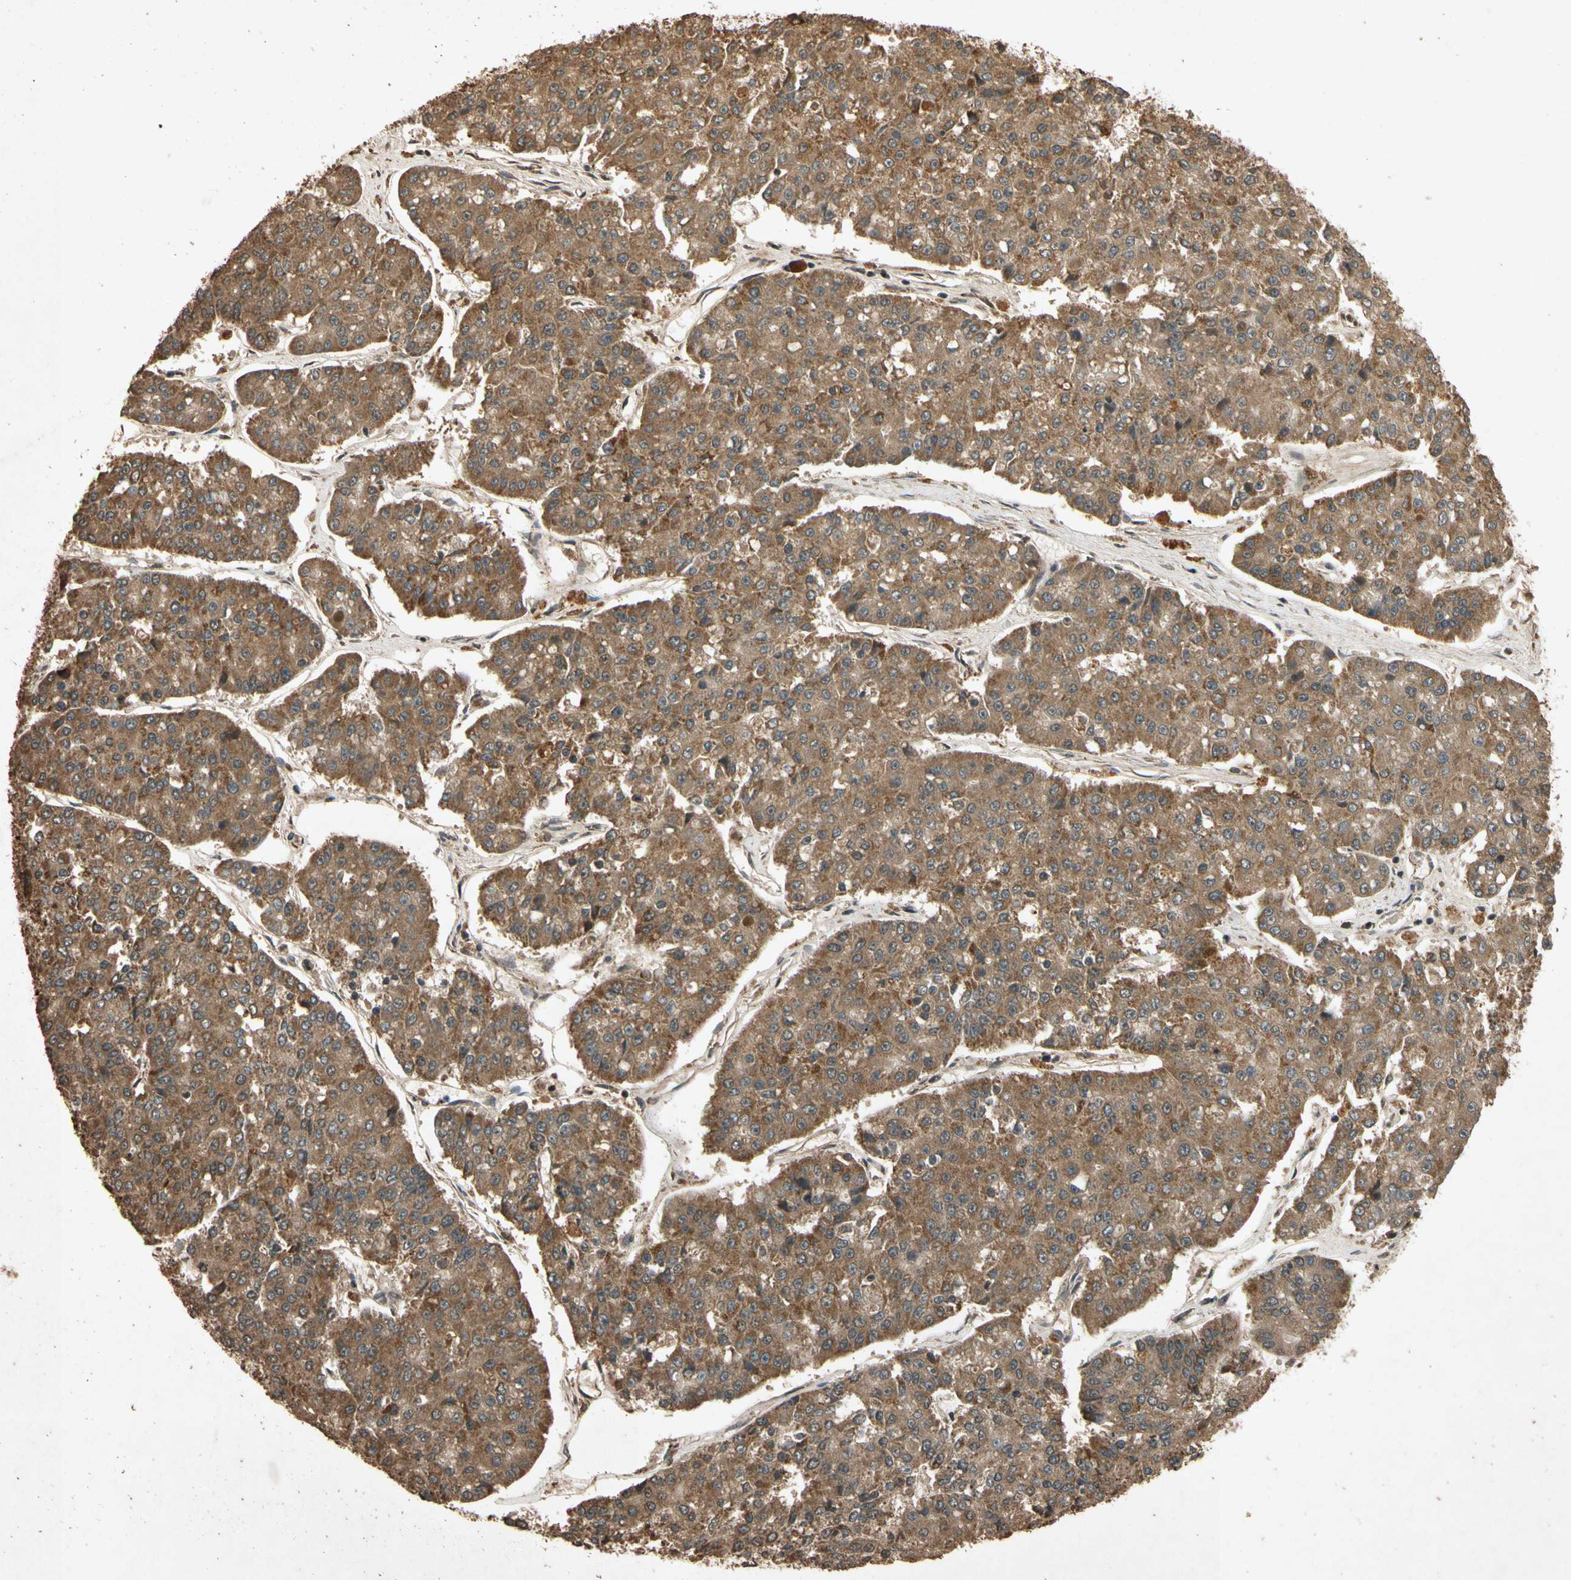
{"staining": {"intensity": "moderate", "quantity": ">75%", "location": "cytoplasmic/membranous"}, "tissue": "pancreatic cancer", "cell_type": "Tumor cells", "image_type": "cancer", "snomed": [{"axis": "morphology", "description": "Adenocarcinoma, NOS"}, {"axis": "topography", "description": "Pancreas"}], "caption": "This is a micrograph of immunohistochemistry (IHC) staining of pancreatic adenocarcinoma, which shows moderate staining in the cytoplasmic/membranous of tumor cells.", "gene": "TXN2", "patient": {"sex": "male", "age": 50}}